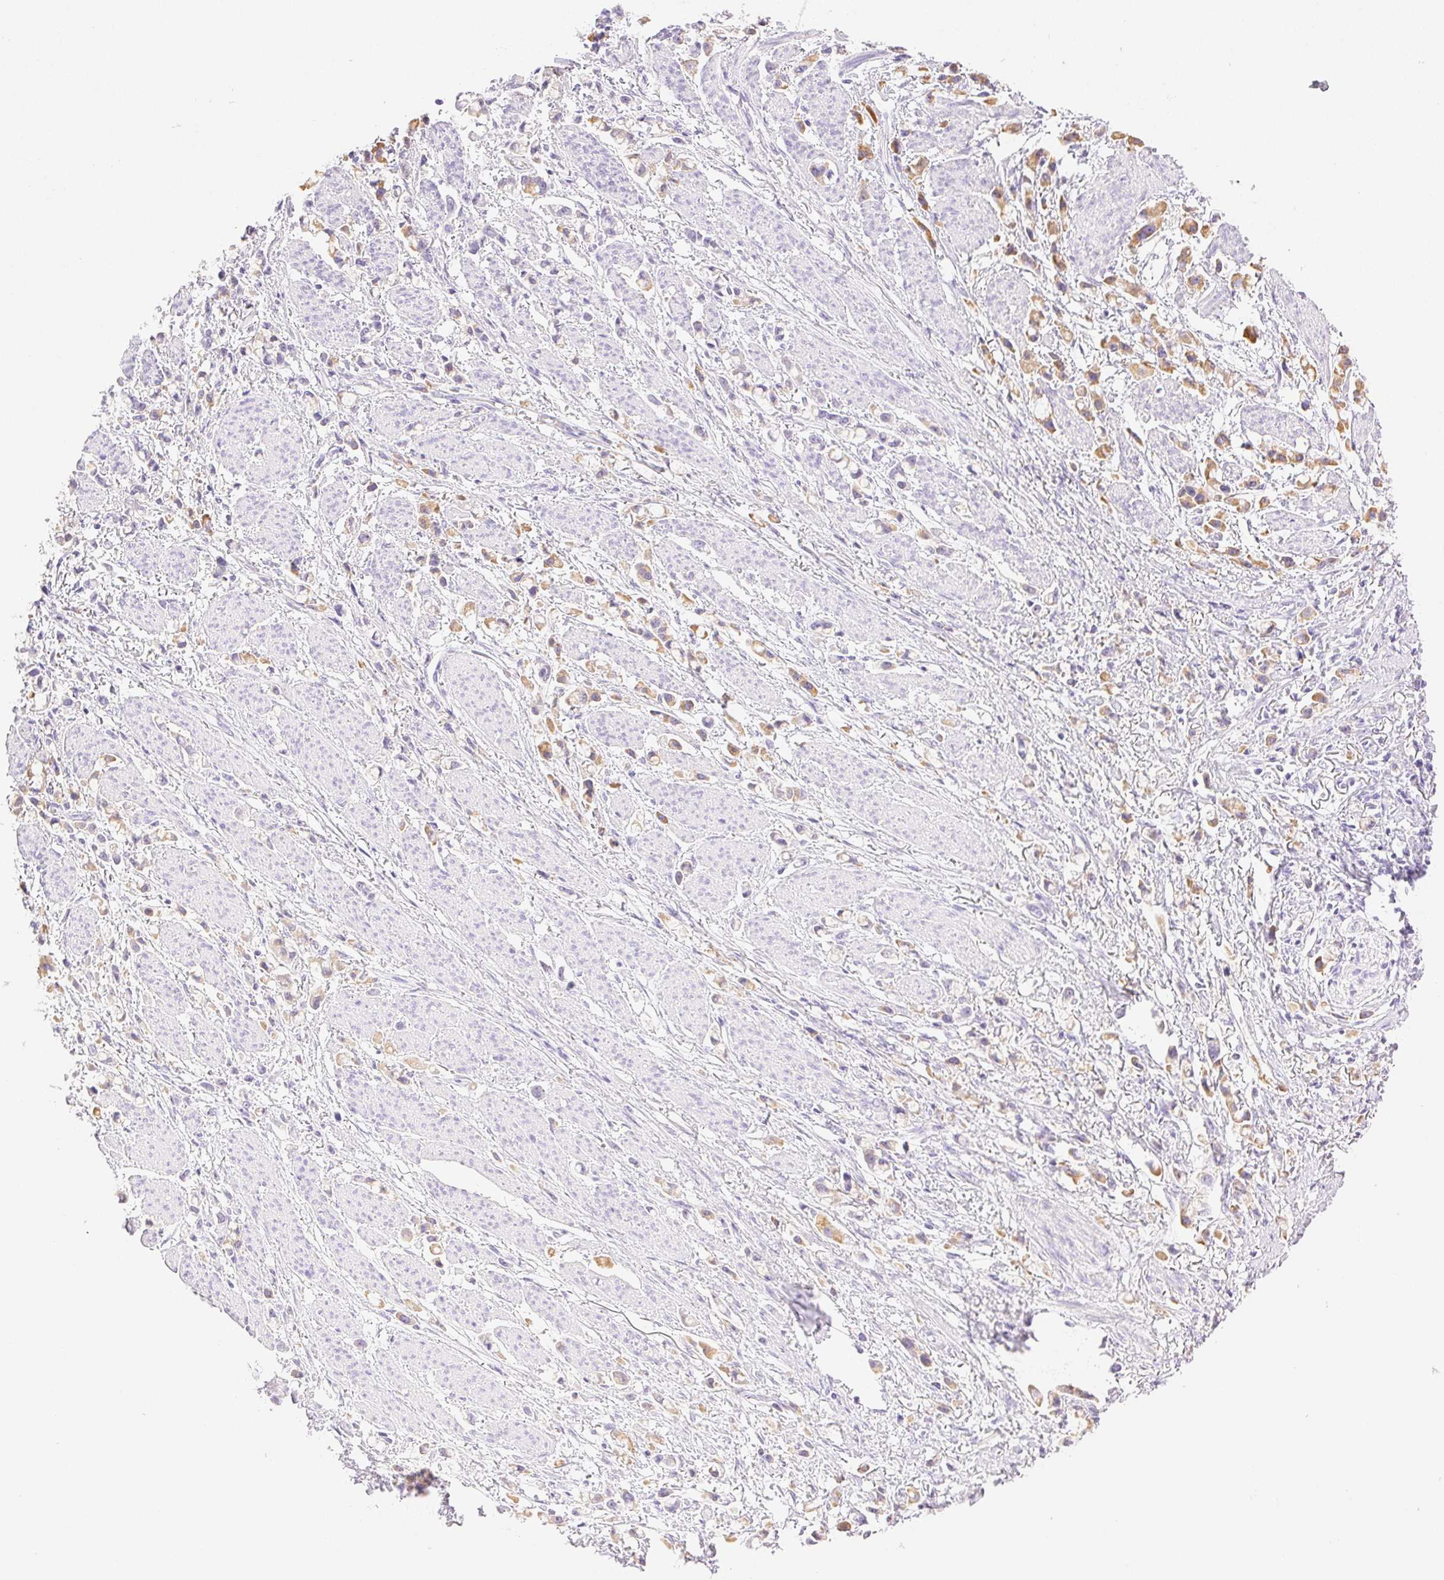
{"staining": {"intensity": "weak", "quantity": ">75%", "location": "cytoplasmic/membranous"}, "tissue": "stomach cancer", "cell_type": "Tumor cells", "image_type": "cancer", "snomed": [{"axis": "morphology", "description": "Adenocarcinoma, NOS"}, {"axis": "topography", "description": "Stomach"}], "caption": "A brown stain highlights weak cytoplasmic/membranous staining of a protein in human stomach cancer (adenocarcinoma) tumor cells. (DAB (3,3'-diaminobenzidine) = brown stain, brightfield microscopy at high magnification).", "gene": "SPACA4", "patient": {"sex": "female", "age": 81}}